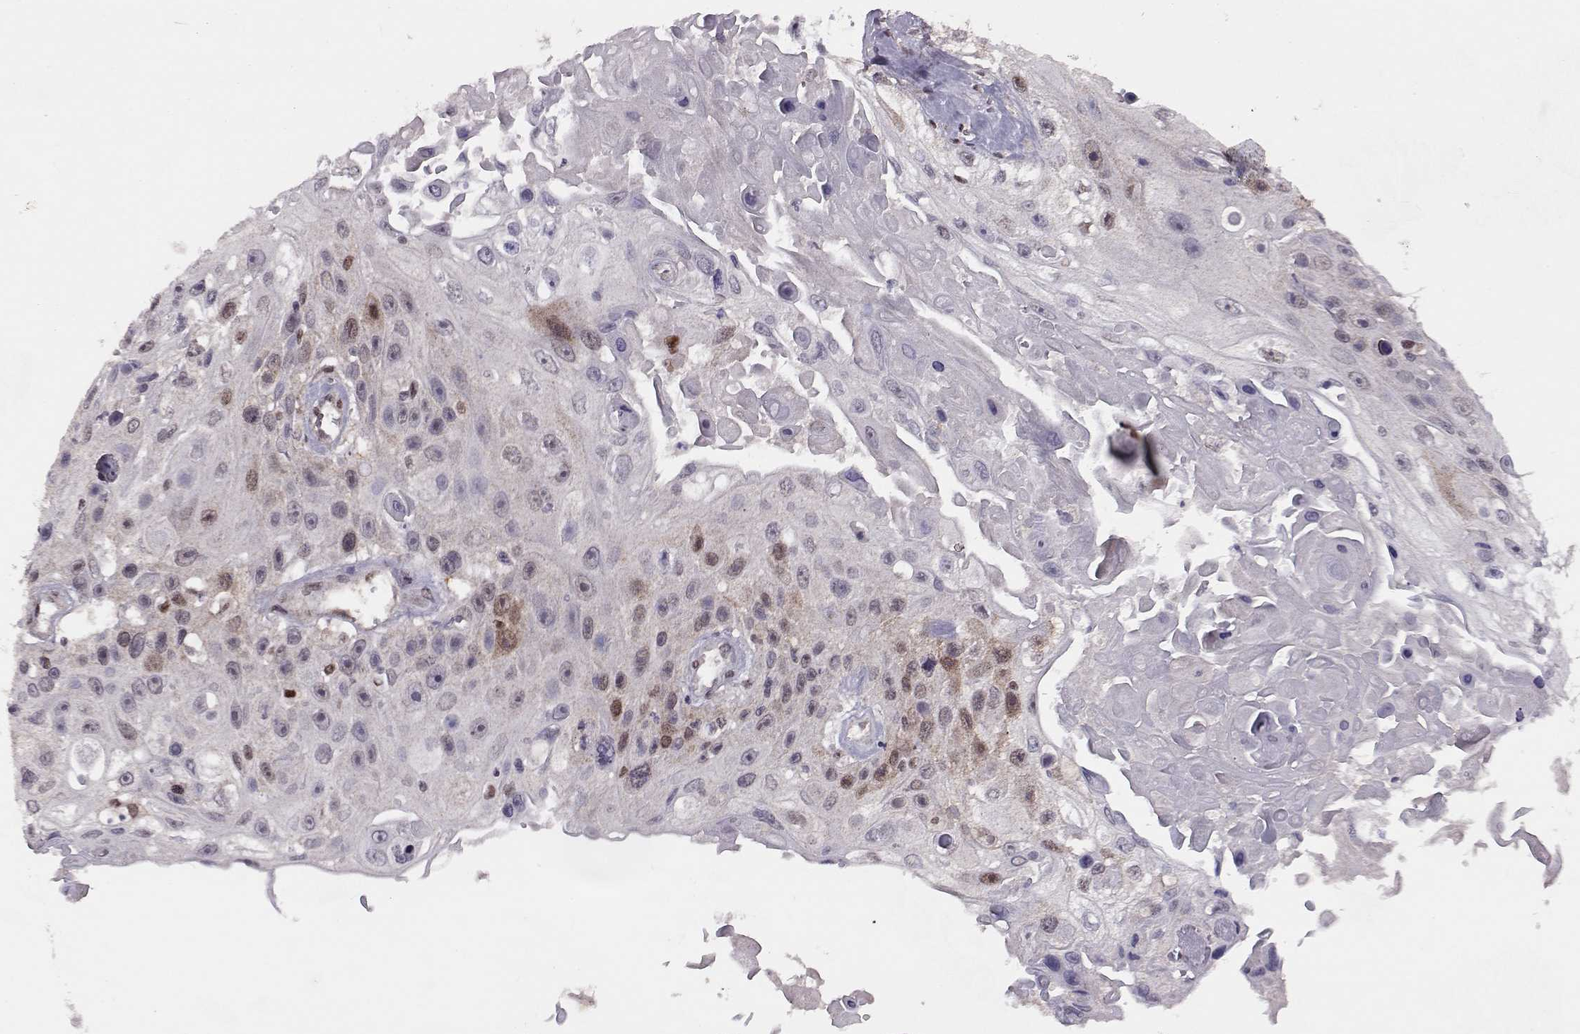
{"staining": {"intensity": "moderate", "quantity": "<25%", "location": "cytoplasmic/membranous,nuclear"}, "tissue": "skin cancer", "cell_type": "Tumor cells", "image_type": "cancer", "snomed": [{"axis": "morphology", "description": "Squamous cell carcinoma, NOS"}, {"axis": "topography", "description": "Skin"}], "caption": "Immunohistochemical staining of skin cancer exhibits low levels of moderate cytoplasmic/membranous and nuclear staining in approximately <25% of tumor cells. Immunohistochemistry stains the protein of interest in brown and the nuclei are stained blue.", "gene": "CDK4", "patient": {"sex": "male", "age": 82}}